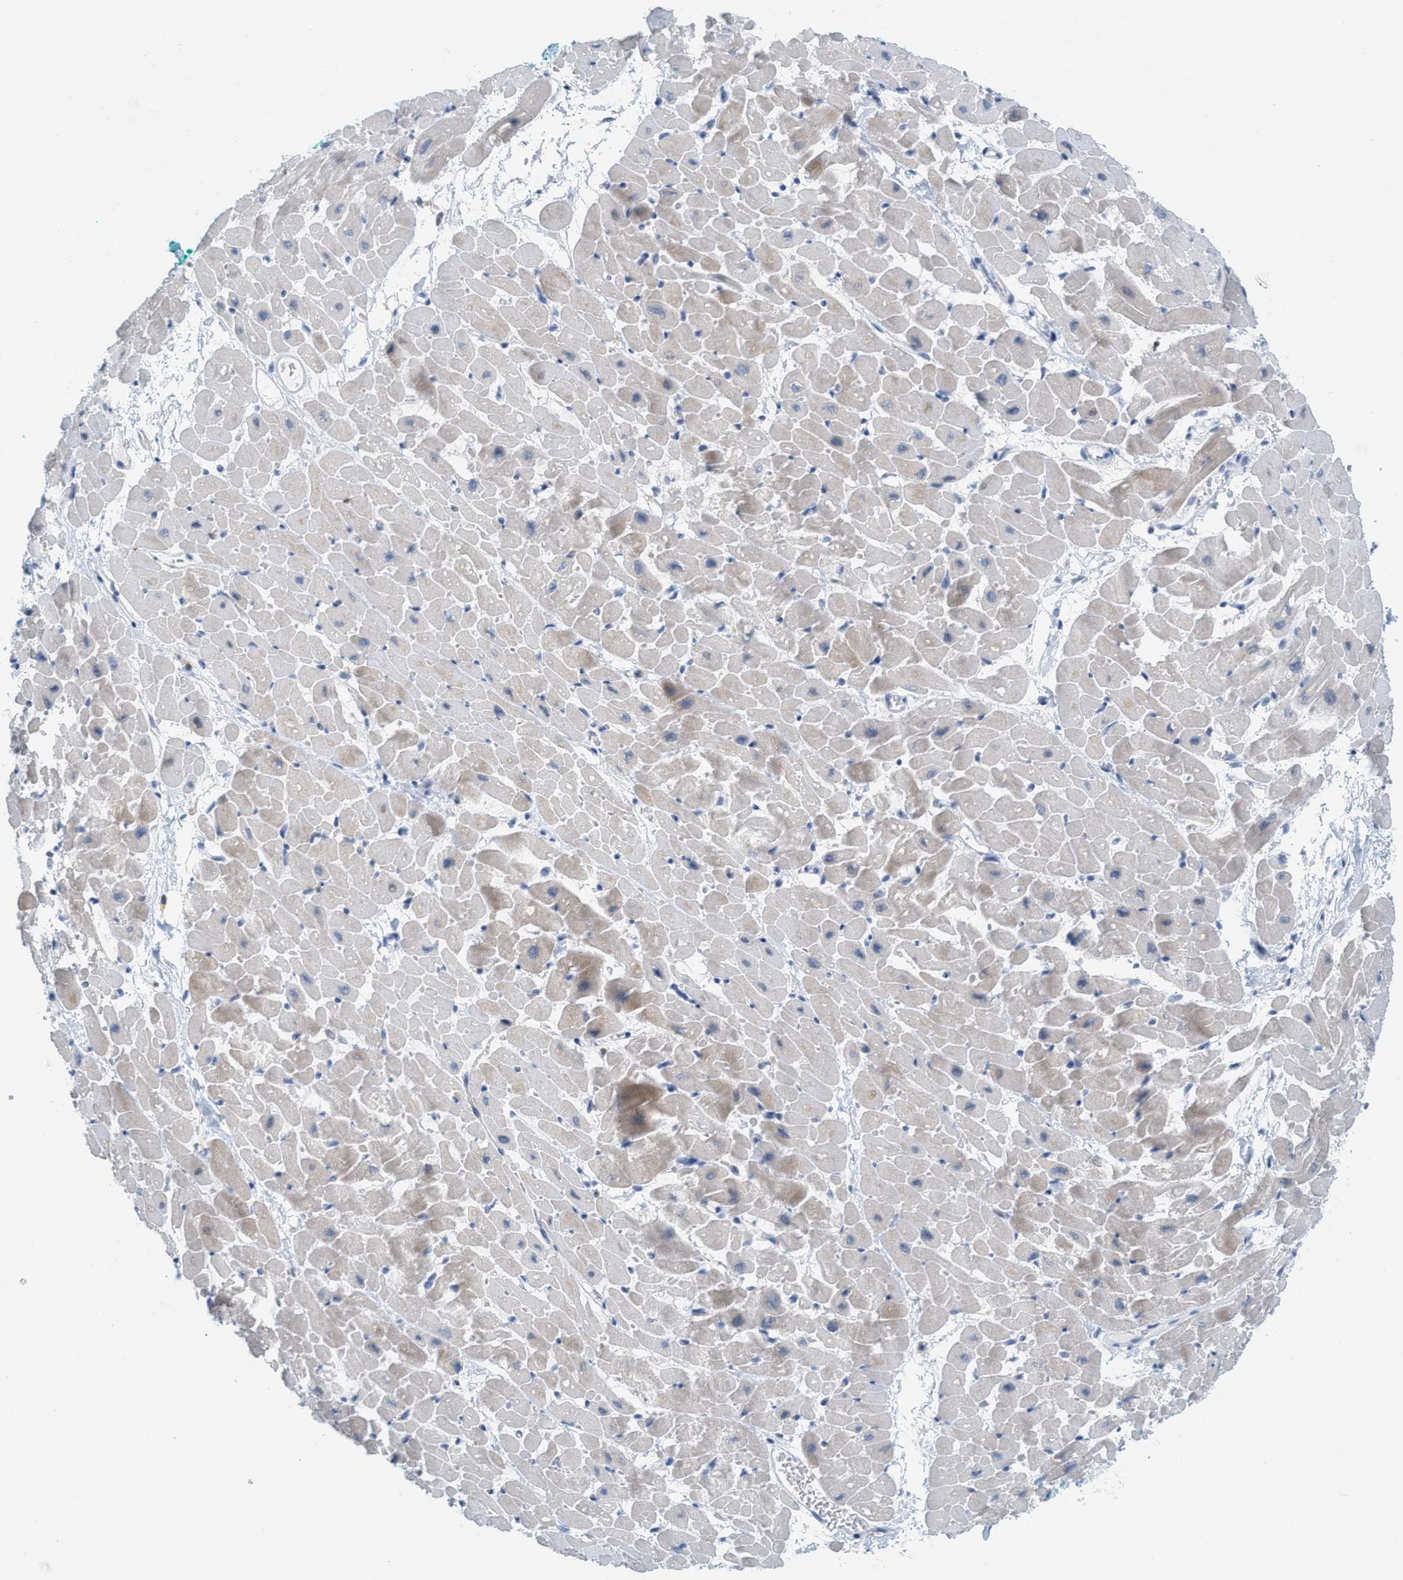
{"staining": {"intensity": "weak", "quantity": "<25%", "location": "cytoplasmic/membranous"}, "tissue": "heart muscle", "cell_type": "Cardiomyocytes", "image_type": "normal", "snomed": [{"axis": "morphology", "description": "Normal tissue, NOS"}, {"axis": "topography", "description": "Heart"}], "caption": "A high-resolution photomicrograph shows IHC staining of normal heart muscle, which demonstrates no significant staining in cardiomyocytes. The staining was performed using DAB (3,3'-diaminobenzidine) to visualize the protein expression in brown, while the nuclei were stained in blue with hematoxylin (Magnification: 20x).", "gene": "TEX264", "patient": {"sex": "male", "age": 45}}